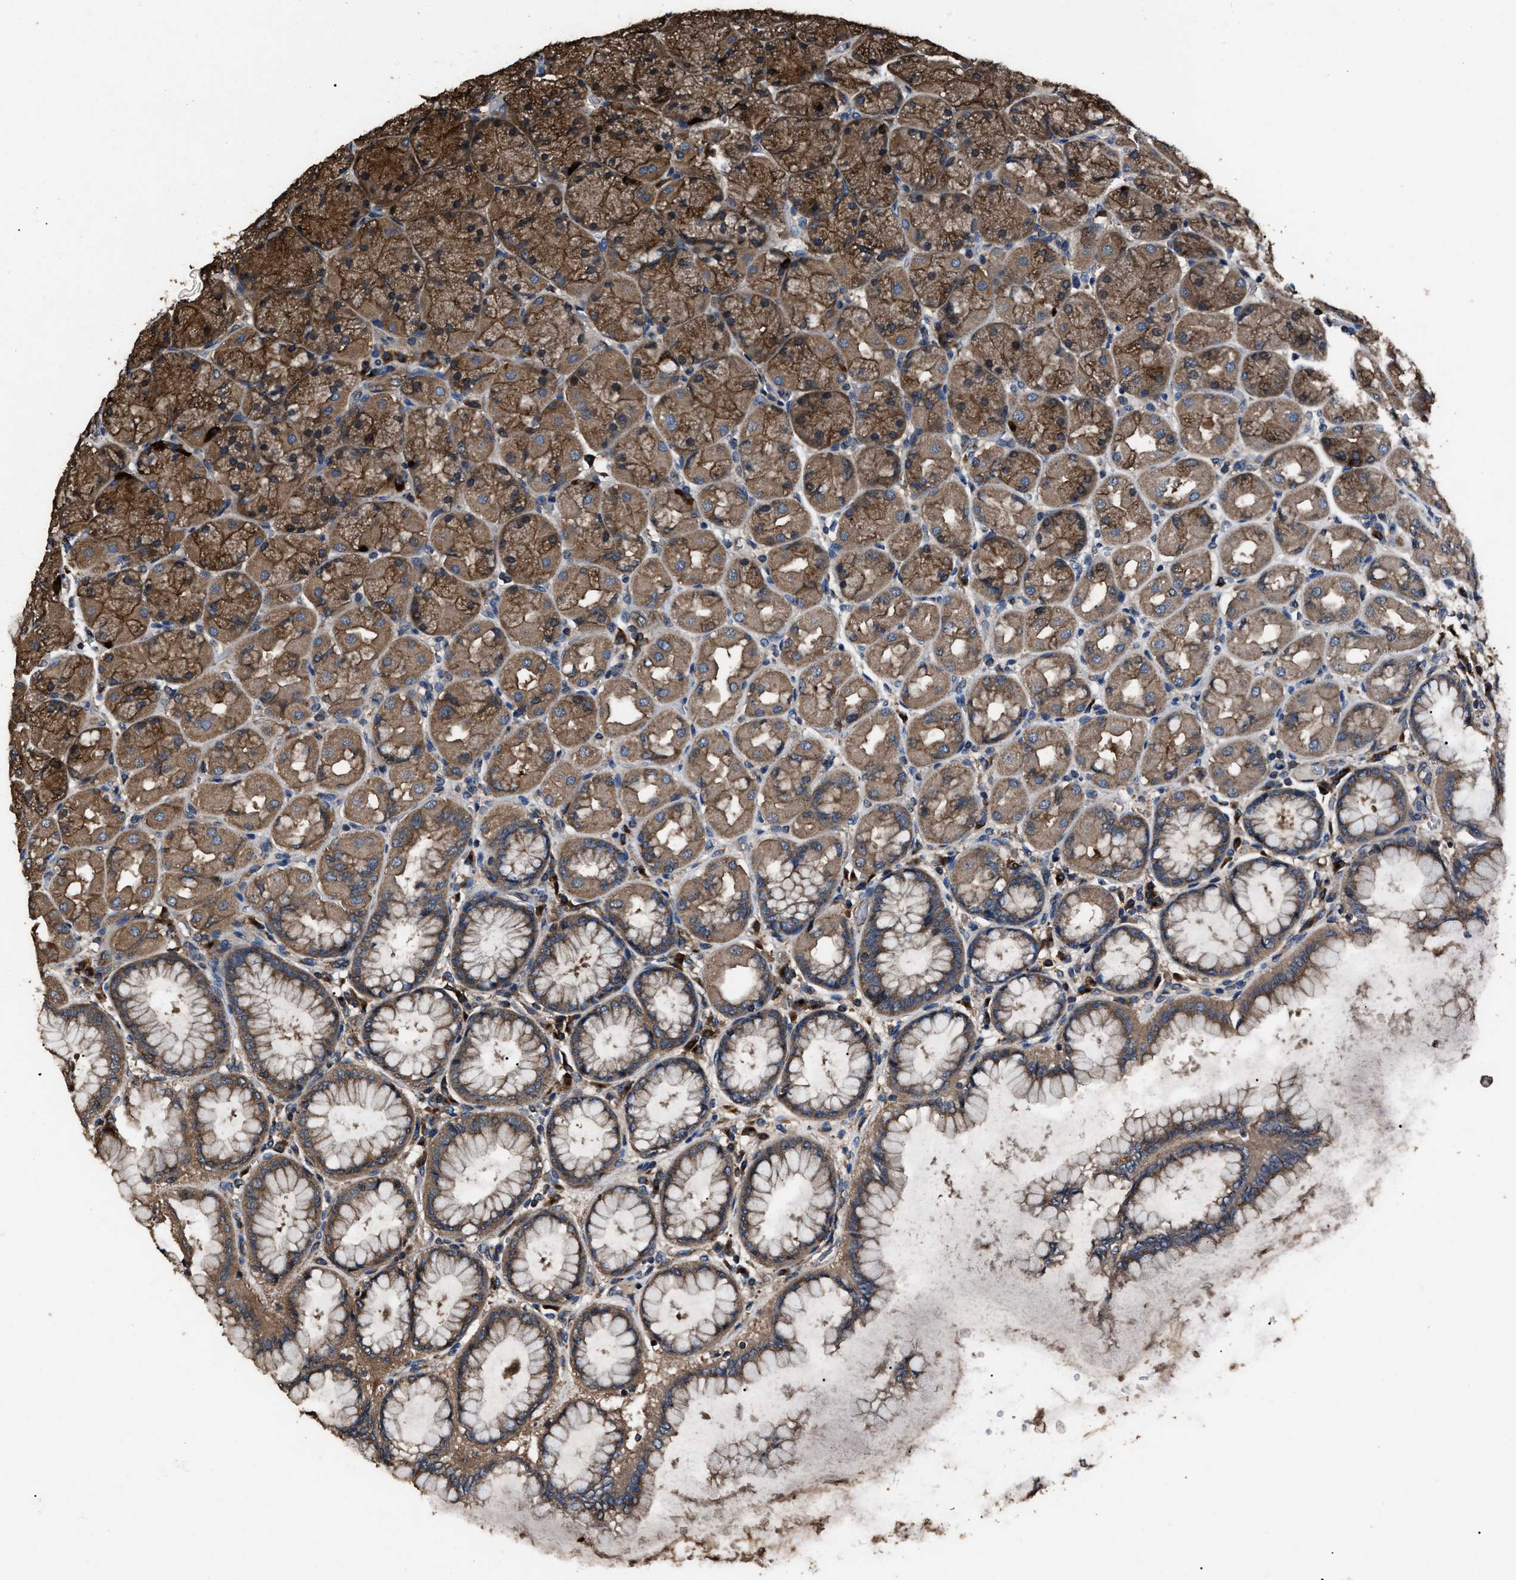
{"staining": {"intensity": "moderate", "quantity": ">75%", "location": "cytoplasmic/membranous"}, "tissue": "stomach", "cell_type": "Glandular cells", "image_type": "normal", "snomed": [{"axis": "morphology", "description": "Normal tissue, NOS"}, {"axis": "topography", "description": "Stomach, upper"}], "caption": "The photomicrograph reveals staining of benign stomach, revealing moderate cytoplasmic/membranous protein staining (brown color) within glandular cells.", "gene": "RNF216", "patient": {"sex": "female", "age": 56}}